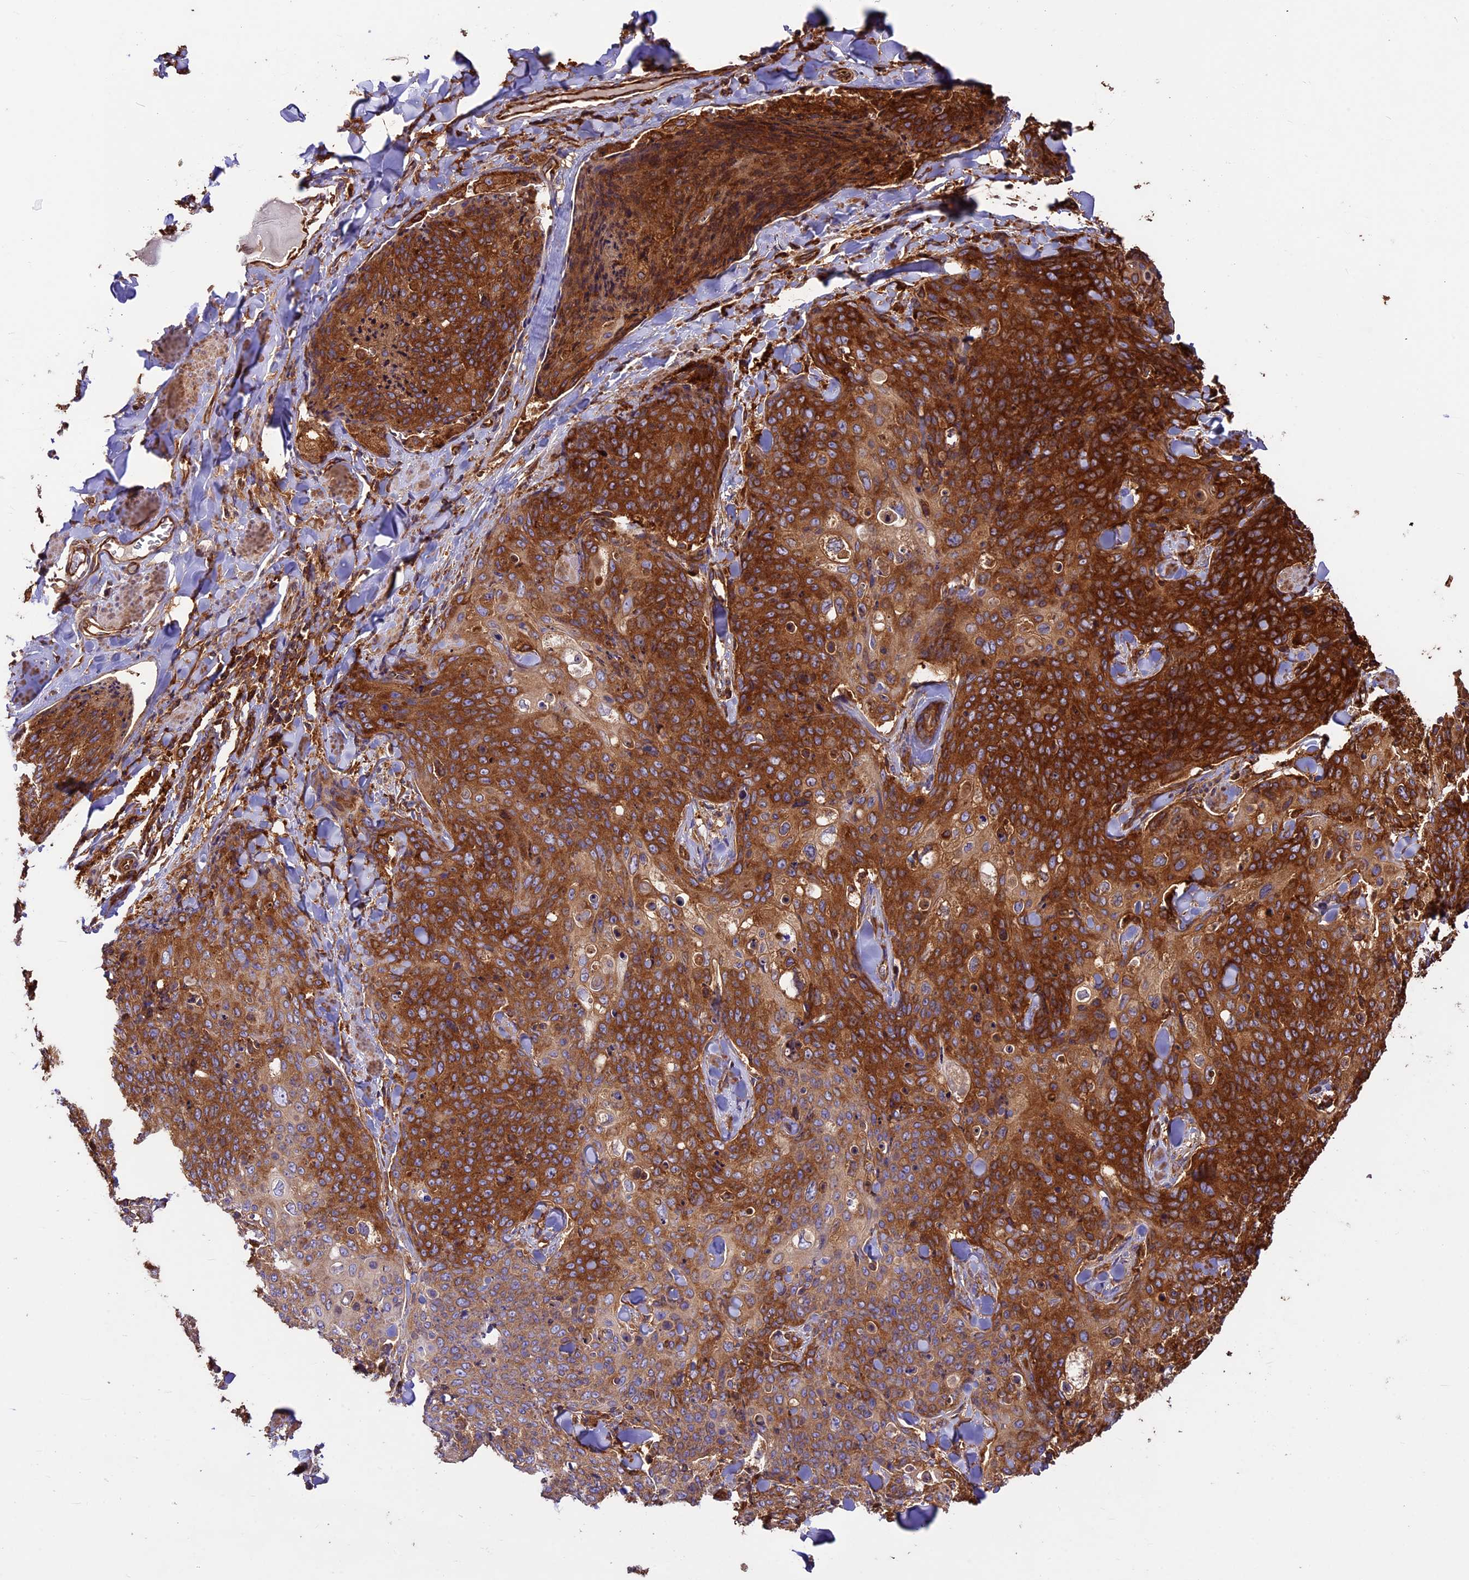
{"staining": {"intensity": "strong", "quantity": ">75%", "location": "cytoplasmic/membranous"}, "tissue": "skin cancer", "cell_type": "Tumor cells", "image_type": "cancer", "snomed": [{"axis": "morphology", "description": "Squamous cell carcinoma, NOS"}, {"axis": "topography", "description": "Skin"}, {"axis": "topography", "description": "Vulva"}], "caption": "Strong cytoplasmic/membranous staining for a protein is identified in about >75% of tumor cells of skin cancer (squamous cell carcinoma) using immunohistochemistry (IHC).", "gene": "KARS1", "patient": {"sex": "female", "age": 85}}